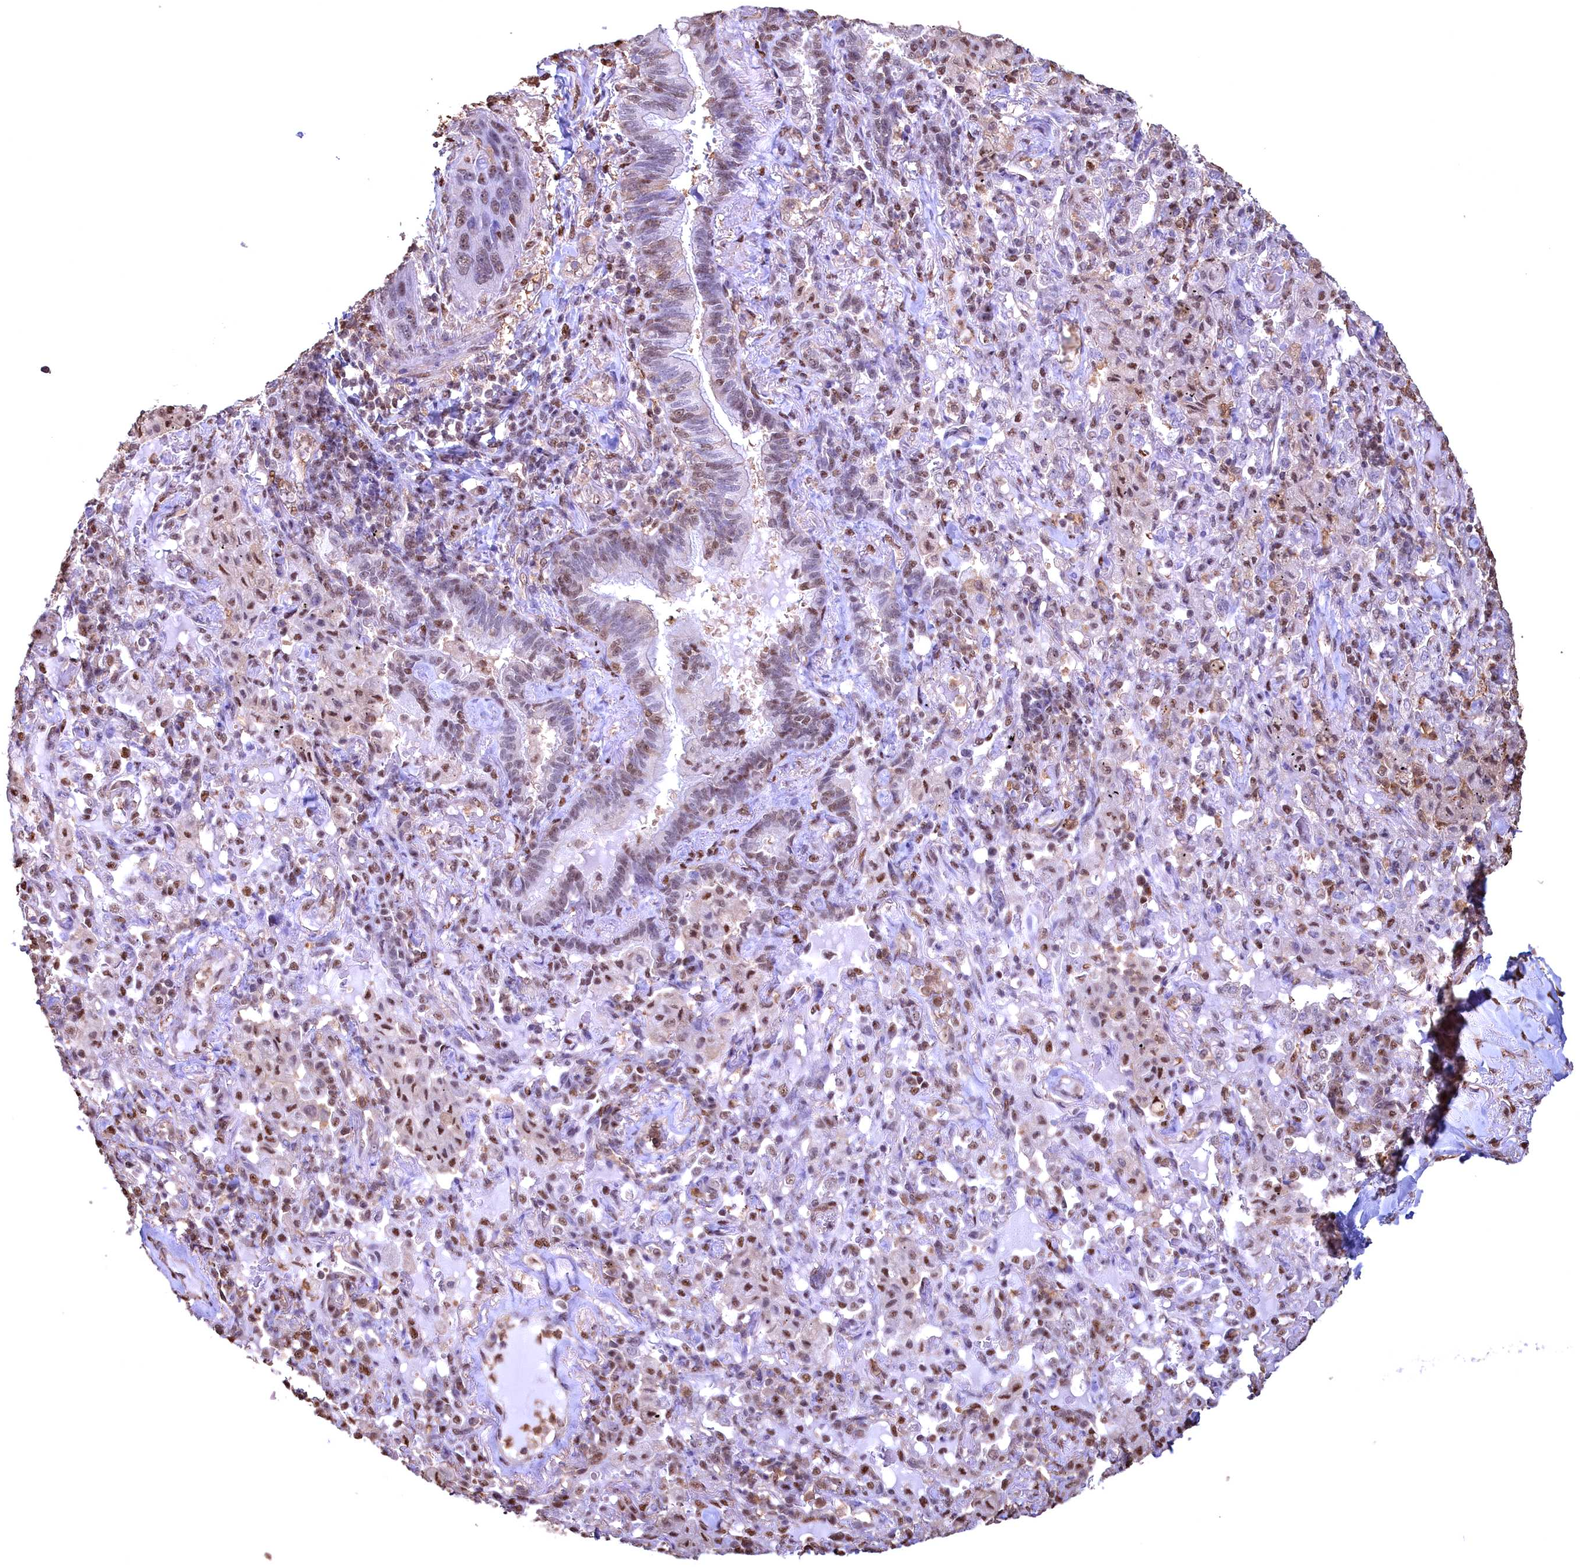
{"staining": {"intensity": "moderate", "quantity": ">75%", "location": "nuclear"}, "tissue": "lung cancer", "cell_type": "Tumor cells", "image_type": "cancer", "snomed": [{"axis": "morphology", "description": "Squamous cell carcinoma, NOS"}, {"axis": "topography", "description": "Lung"}], "caption": "Immunohistochemical staining of lung cancer (squamous cell carcinoma) shows medium levels of moderate nuclear protein positivity in about >75% of tumor cells. The protein of interest is shown in brown color, while the nuclei are stained blue.", "gene": "GAPDH", "patient": {"sex": "female", "age": 70}}